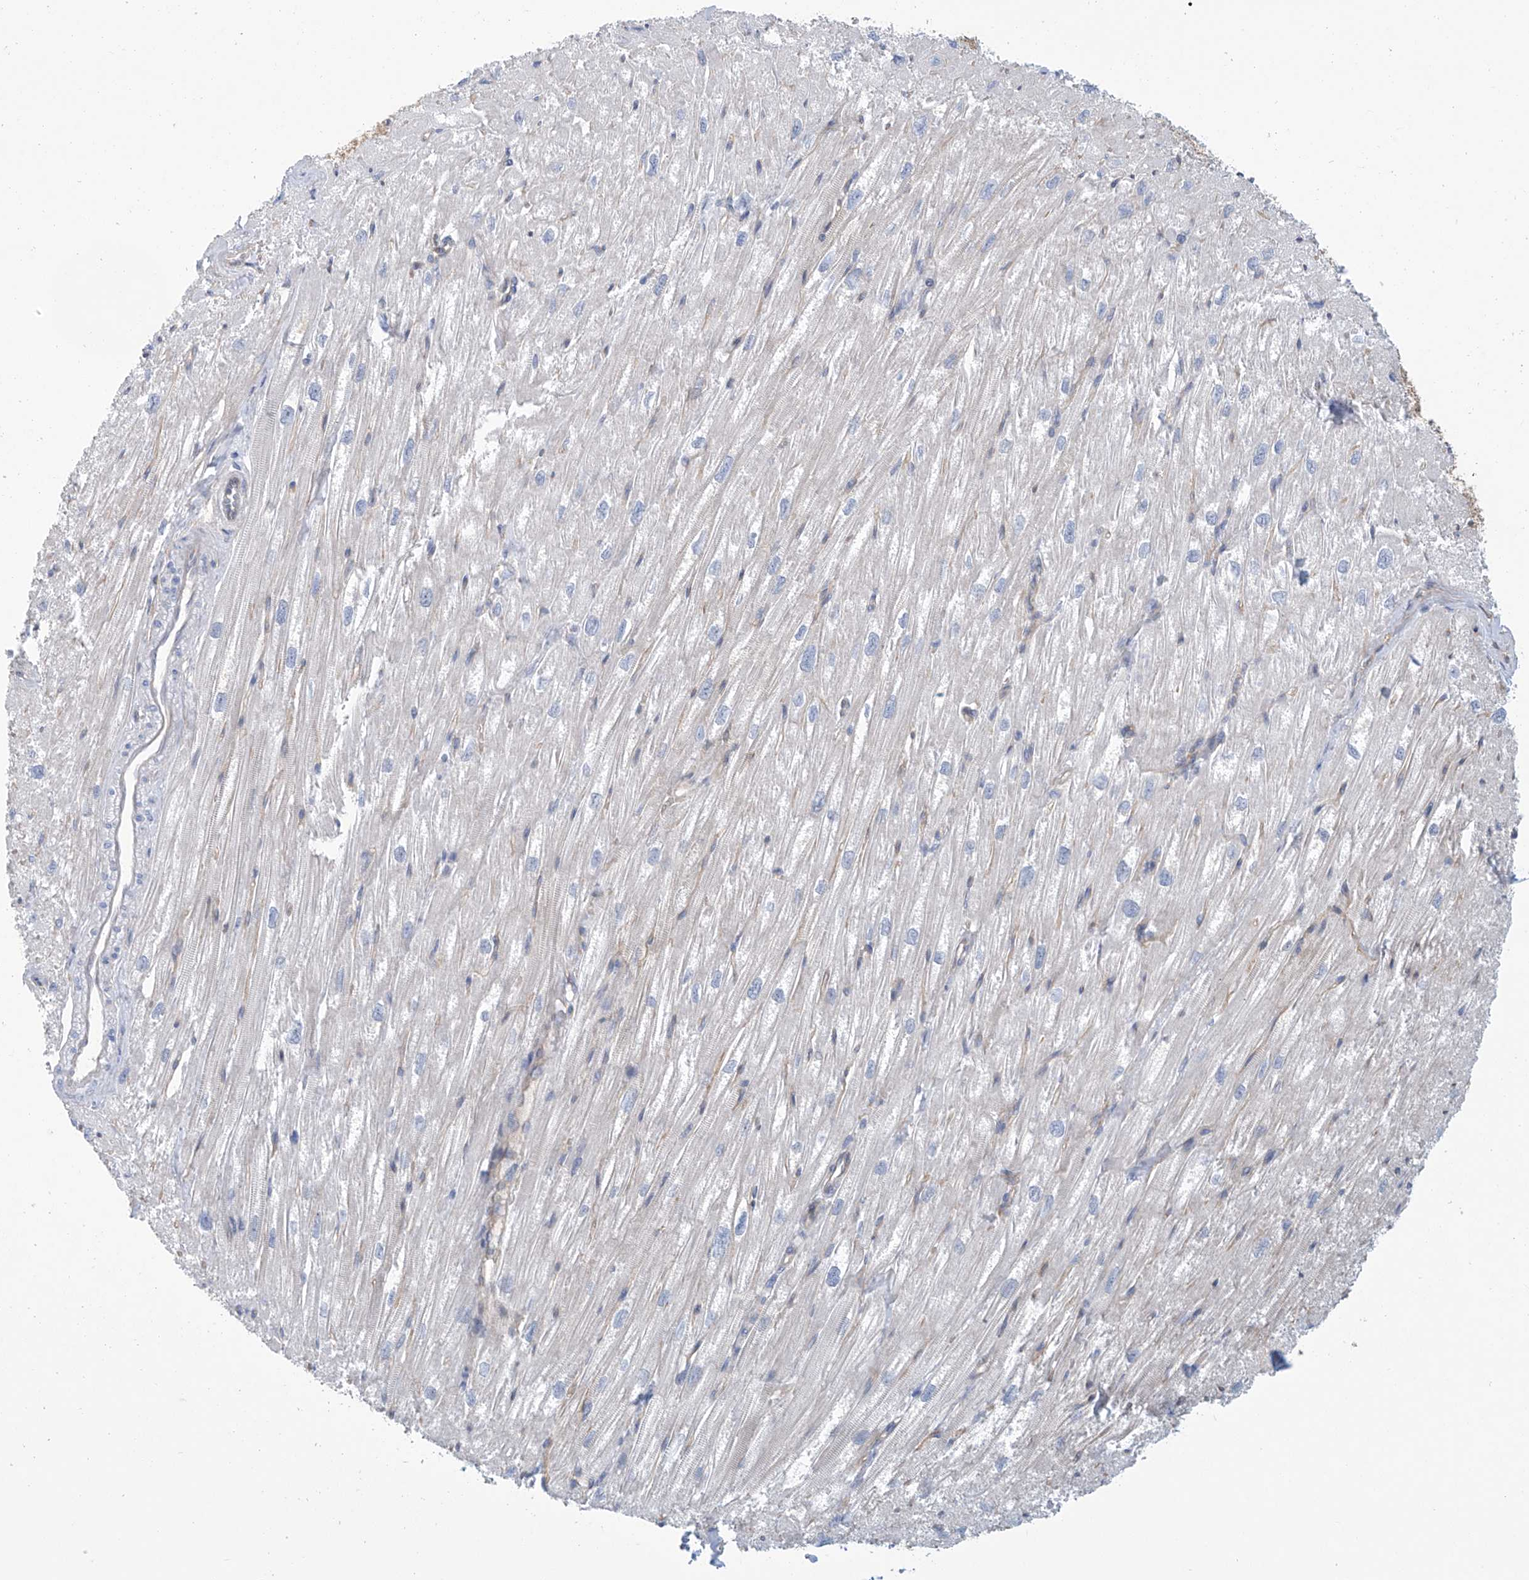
{"staining": {"intensity": "negative", "quantity": "none", "location": "none"}, "tissue": "heart muscle", "cell_type": "Cardiomyocytes", "image_type": "normal", "snomed": [{"axis": "morphology", "description": "Normal tissue, NOS"}, {"axis": "topography", "description": "Heart"}], "caption": "Cardiomyocytes show no significant protein expression in unremarkable heart muscle. (Brightfield microscopy of DAB IHC at high magnification).", "gene": "ABHD13", "patient": {"sex": "male", "age": 50}}